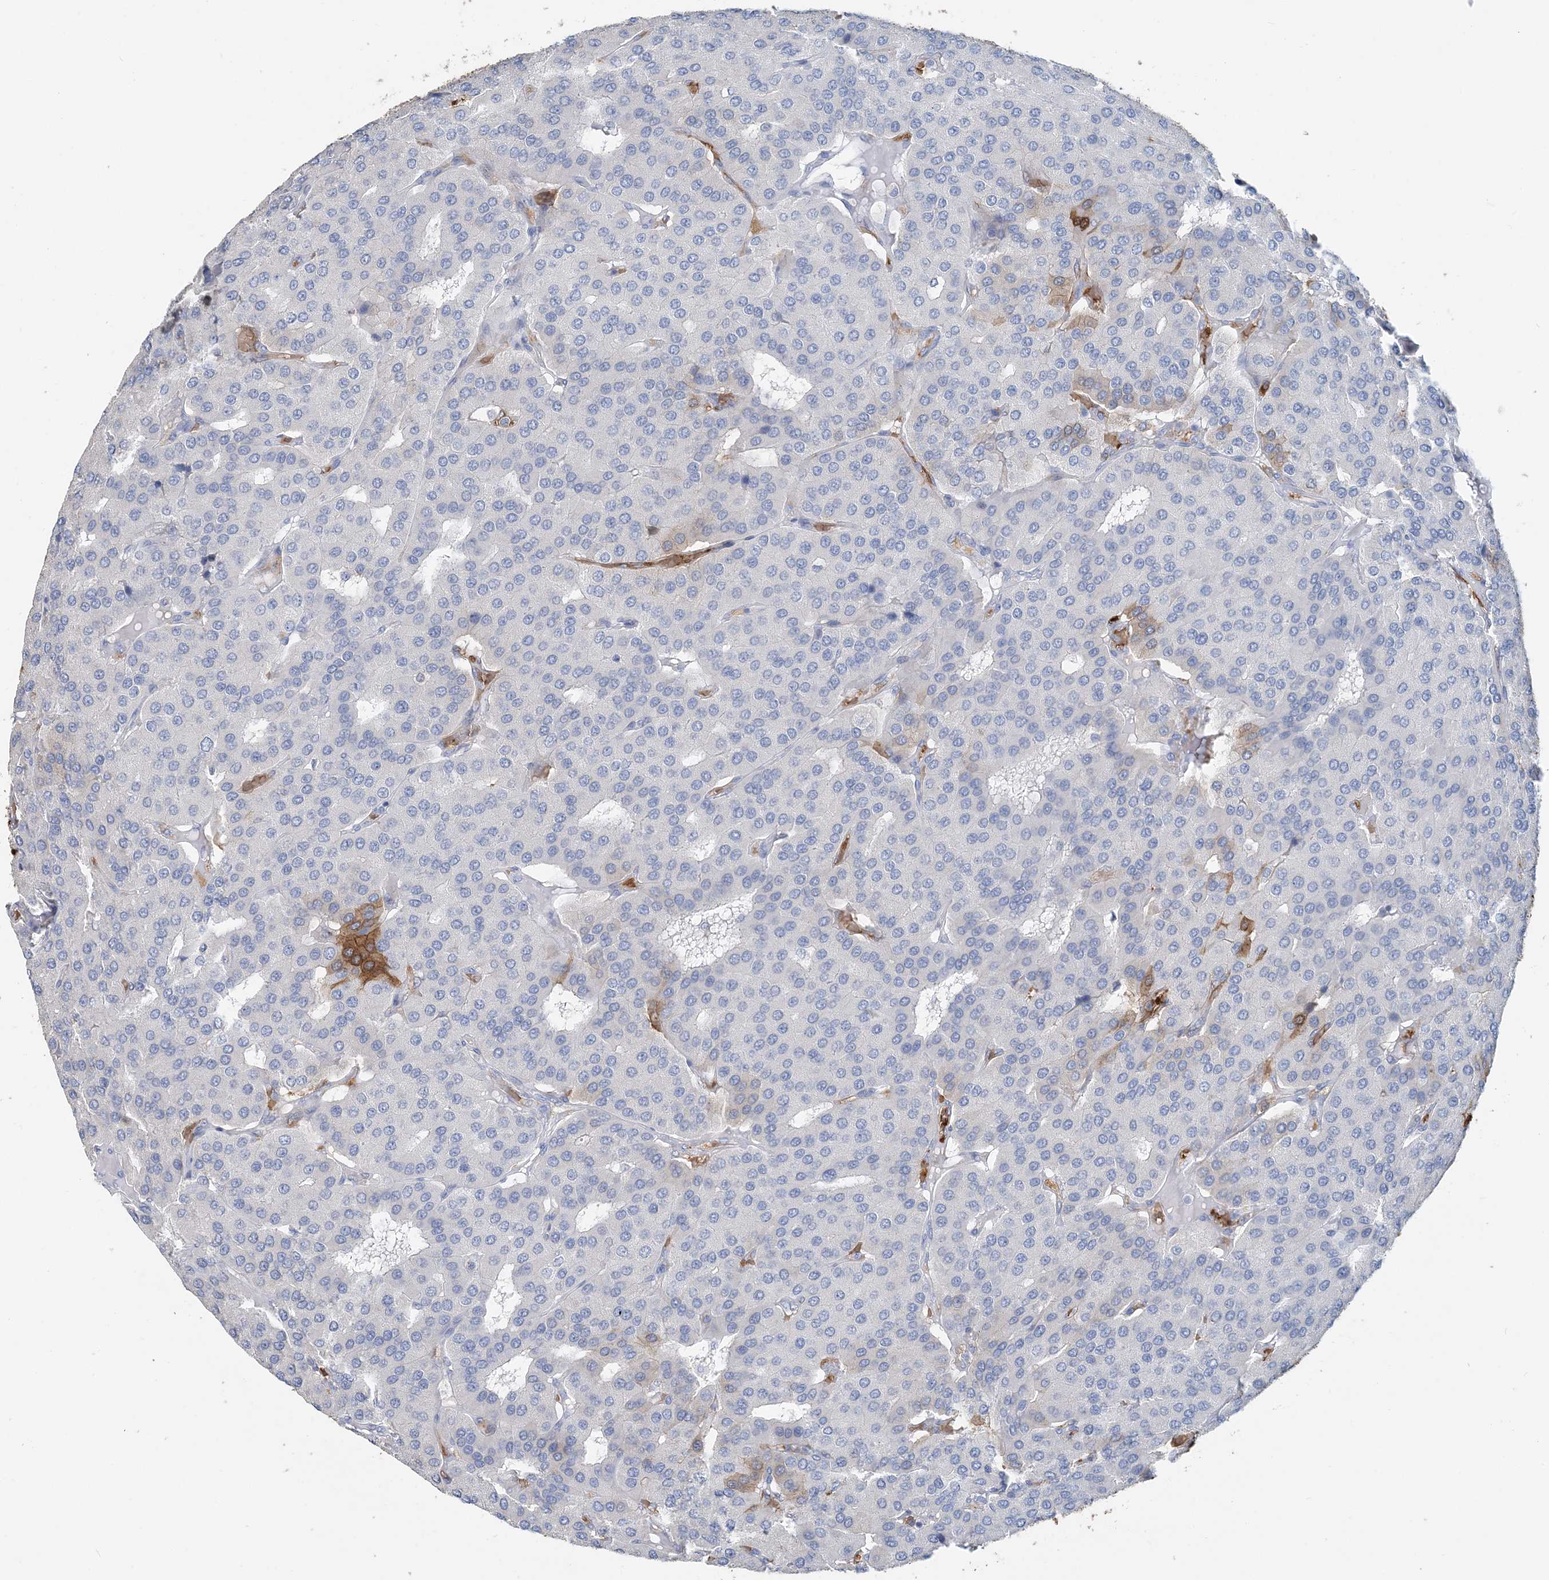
{"staining": {"intensity": "negative", "quantity": "none", "location": "none"}, "tissue": "parathyroid gland", "cell_type": "Glandular cells", "image_type": "normal", "snomed": [{"axis": "morphology", "description": "Normal tissue, NOS"}, {"axis": "morphology", "description": "Adenoma, NOS"}, {"axis": "topography", "description": "Parathyroid gland"}], "caption": "This is an immunohistochemistry (IHC) micrograph of normal human parathyroid gland. There is no expression in glandular cells.", "gene": "HBD", "patient": {"sex": "female", "age": 86}}